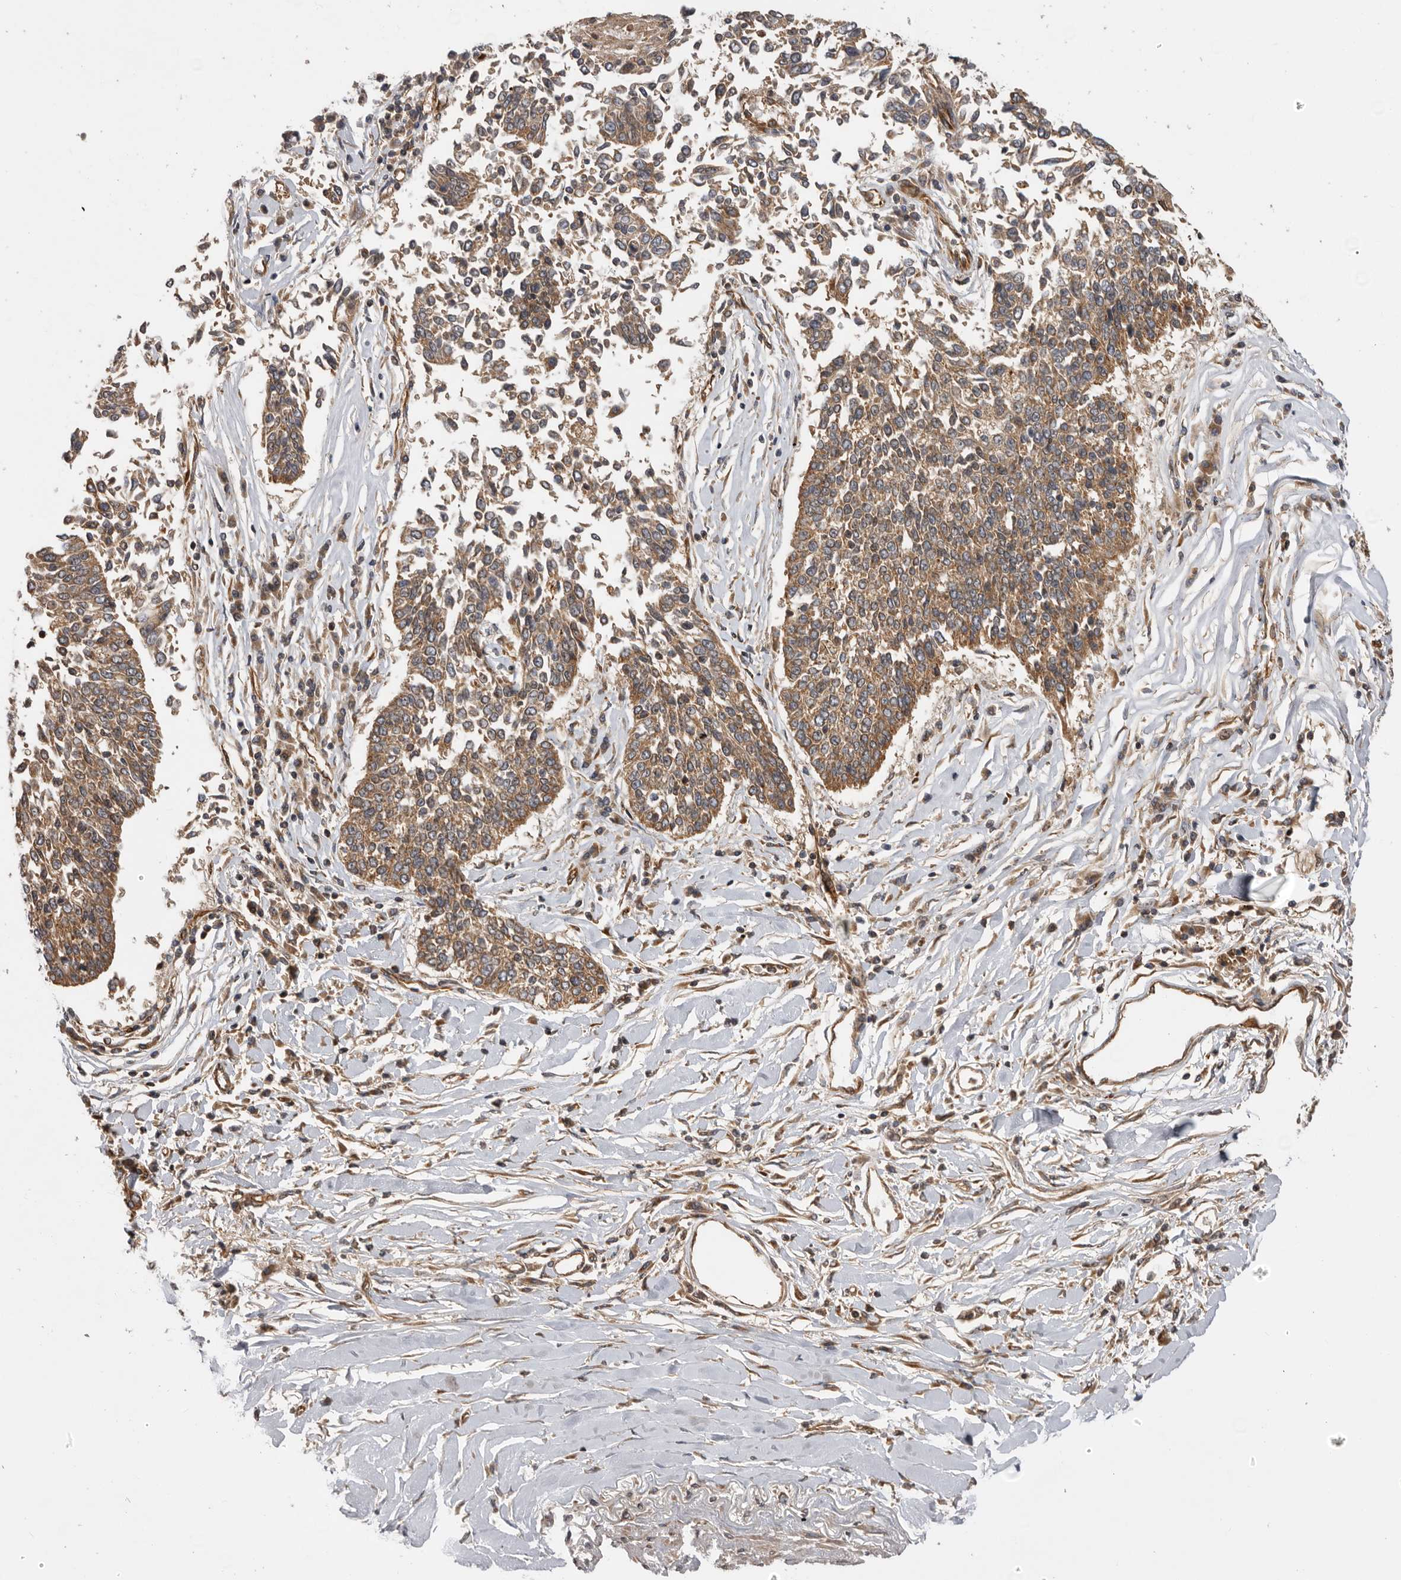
{"staining": {"intensity": "moderate", "quantity": ">75%", "location": "cytoplasmic/membranous"}, "tissue": "lung cancer", "cell_type": "Tumor cells", "image_type": "cancer", "snomed": [{"axis": "morphology", "description": "Normal tissue, NOS"}, {"axis": "morphology", "description": "Squamous cell carcinoma, NOS"}, {"axis": "topography", "description": "Cartilage tissue"}, {"axis": "topography", "description": "Bronchus"}, {"axis": "topography", "description": "Lung"}, {"axis": "topography", "description": "Peripheral nerve tissue"}], "caption": "Tumor cells display medium levels of moderate cytoplasmic/membranous expression in about >75% of cells in lung squamous cell carcinoma.", "gene": "DHDDS", "patient": {"sex": "female", "age": 49}}